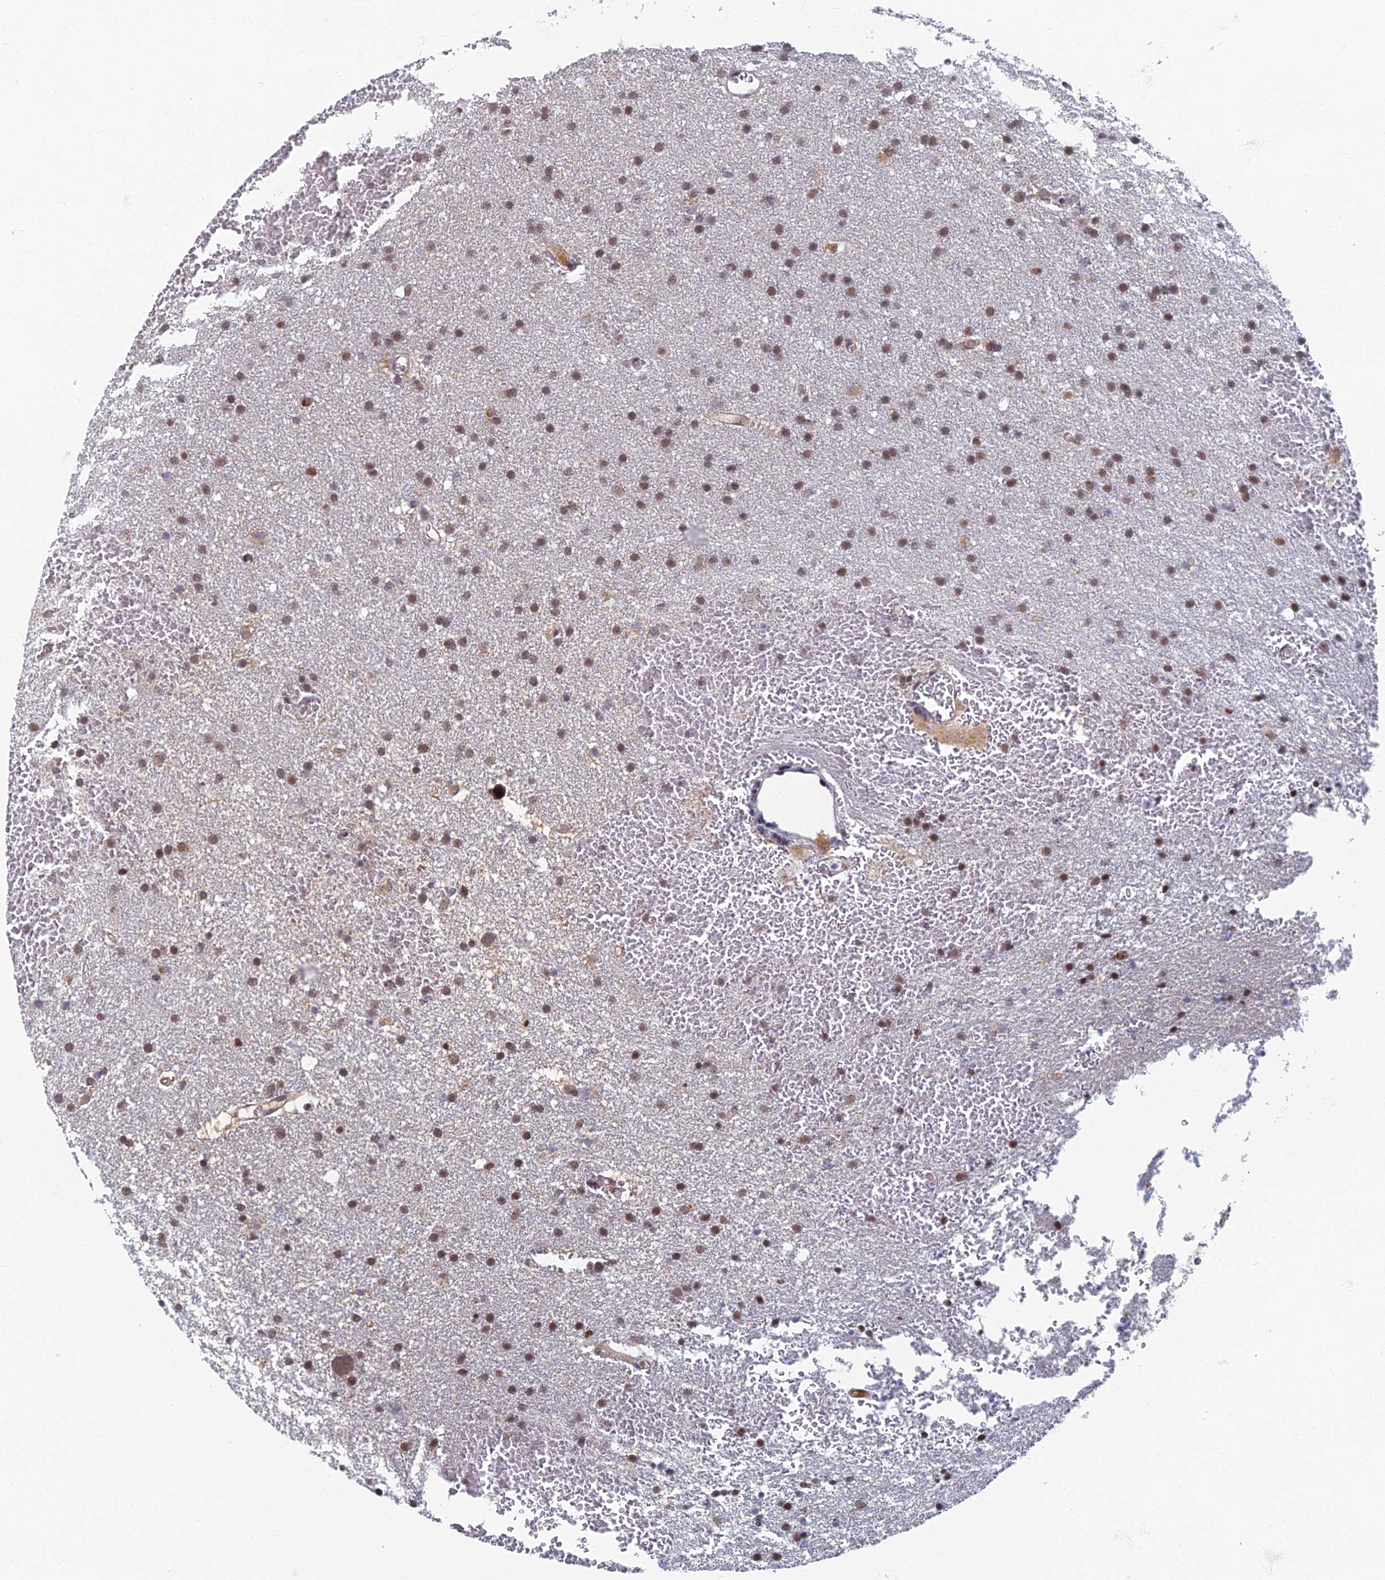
{"staining": {"intensity": "weak", "quantity": ">75%", "location": "nuclear"}, "tissue": "glioma", "cell_type": "Tumor cells", "image_type": "cancer", "snomed": [{"axis": "morphology", "description": "Glioma, malignant, High grade"}, {"axis": "topography", "description": "Cerebral cortex"}], "caption": "This micrograph demonstrates IHC staining of human malignant glioma (high-grade), with low weak nuclear expression in about >75% of tumor cells.", "gene": "TAF13", "patient": {"sex": "female", "age": 36}}